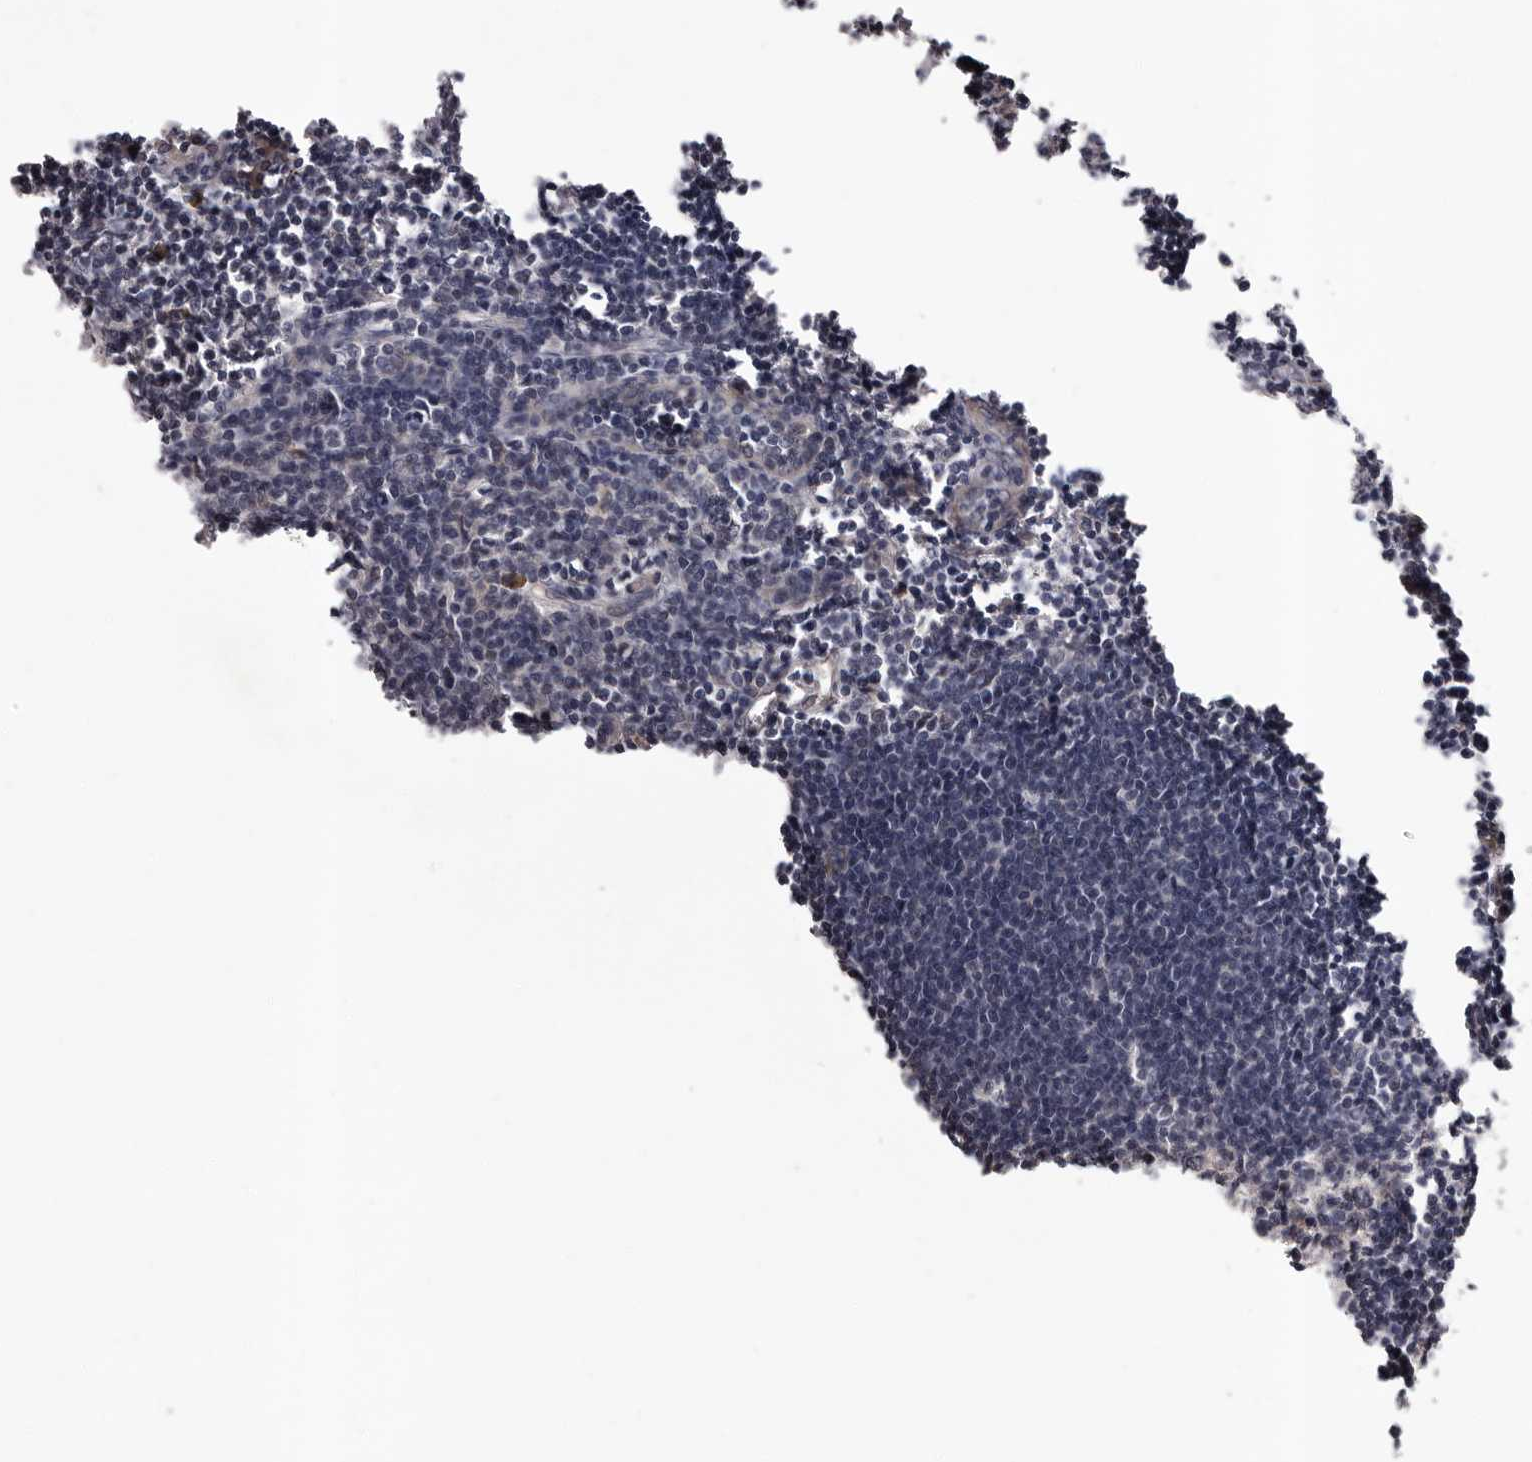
{"staining": {"intensity": "strong", "quantity": "<25%", "location": "cytoplasmic/membranous"}, "tissue": "lymph node", "cell_type": "Germinal center cells", "image_type": "normal", "snomed": [{"axis": "morphology", "description": "Normal tissue, NOS"}, {"axis": "morphology", "description": "Malignant melanoma, Metastatic site"}, {"axis": "topography", "description": "Lymph node"}], "caption": "Immunohistochemistry (IHC) histopathology image of unremarkable lymph node: lymph node stained using immunohistochemistry displays medium levels of strong protein expression localized specifically in the cytoplasmic/membranous of germinal center cells, appearing as a cytoplasmic/membranous brown color.", "gene": "MED8", "patient": {"sex": "male", "age": 41}}